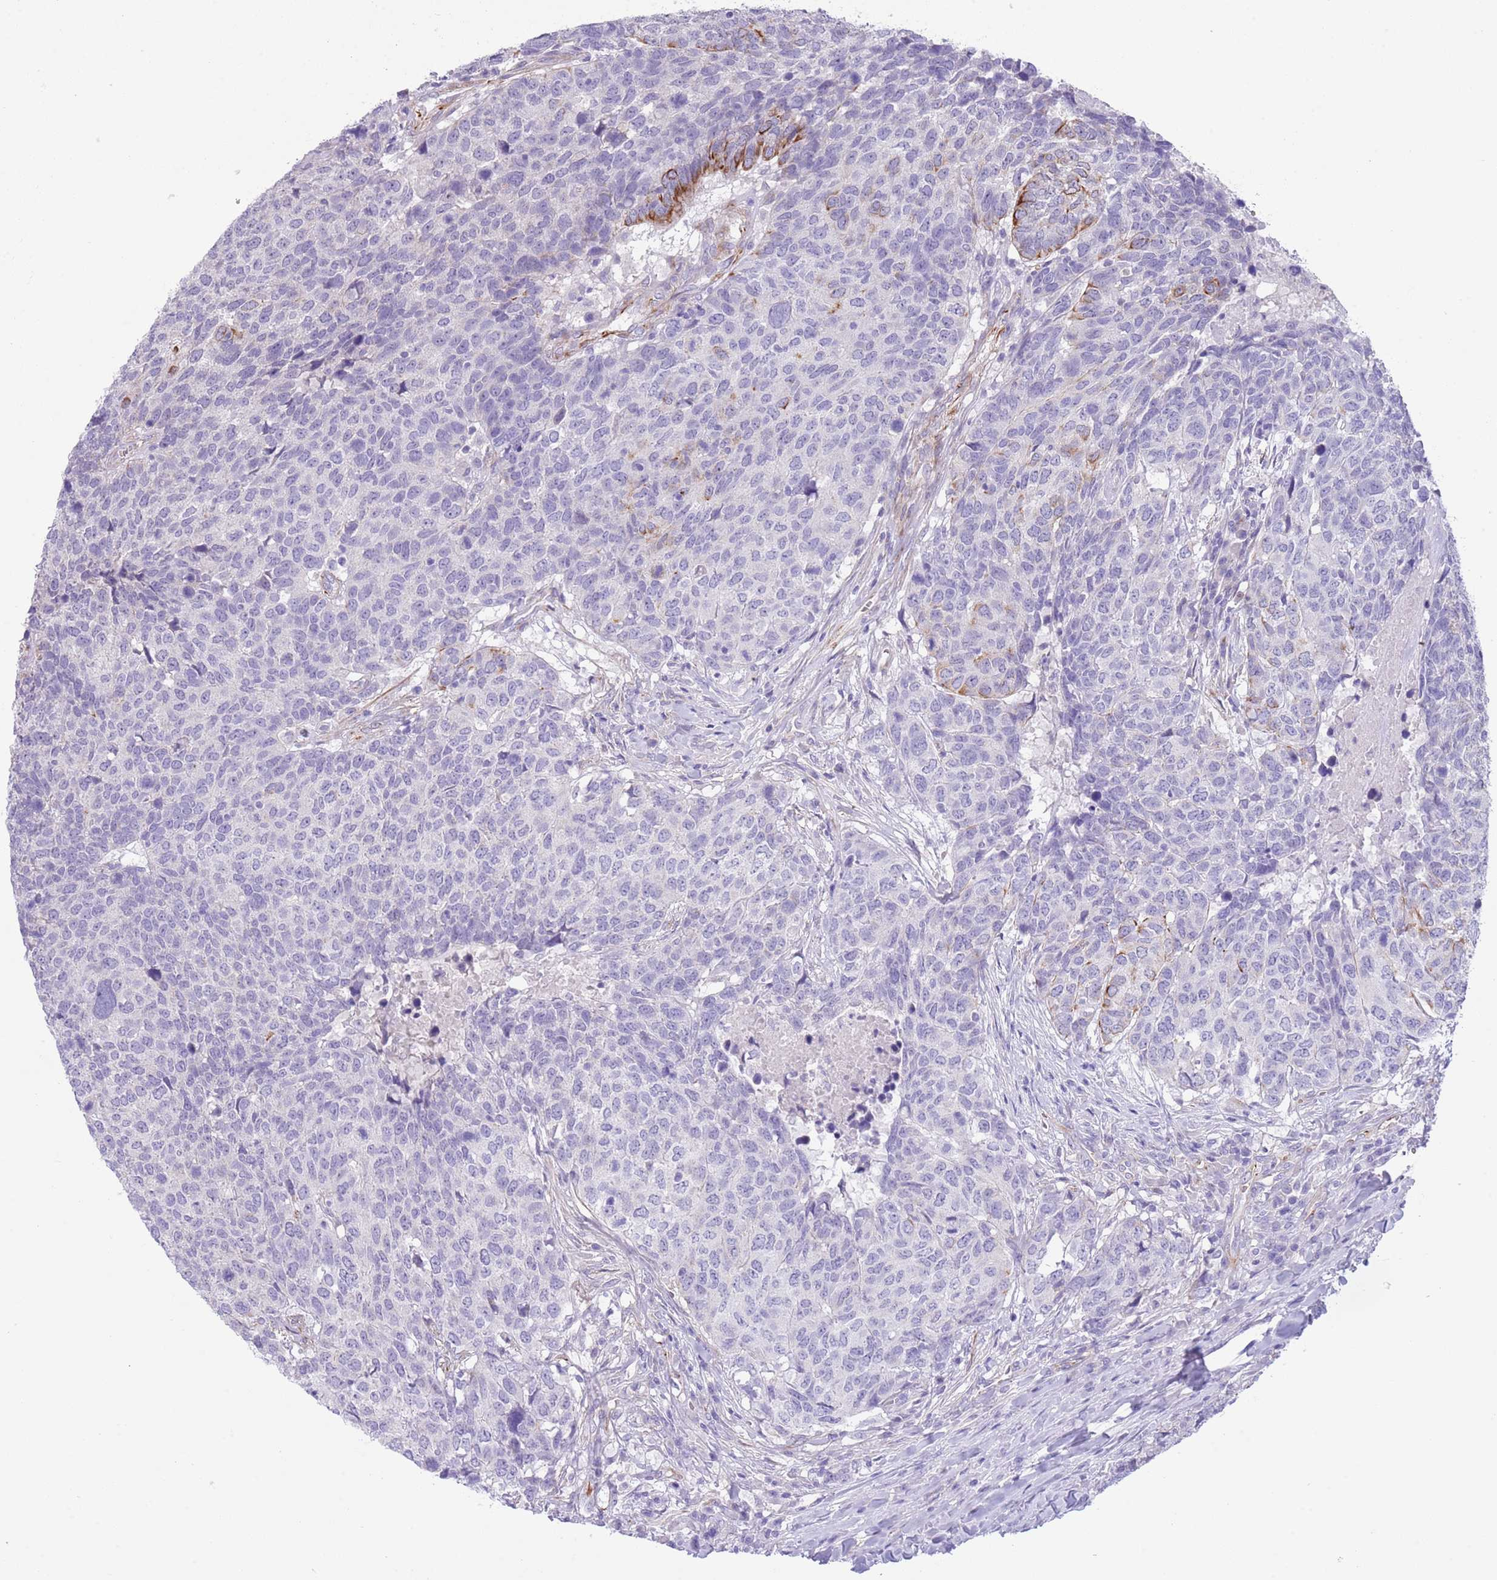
{"staining": {"intensity": "negative", "quantity": "none", "location": "none"}, "tissue": "head and neck cancer", "cell_type": "Tumor cells", "image_type": "cancer", "snomed": [{"axis": "morphology", "description": "Normal tissue, NOS"}, {"axis": "morphology", "description": "Squamous cell carcinoma, NOS"}, {"axis": "topography", "description": "Skeletal muscle"}, {"axis": "topography", "description": "Vascular tissue"}, {"axis": "topography", "description": "Peripheral nerve tissue"}, {"axis": "topography", "description": "Head-Neck"}], "caption": "The photomicrograph demonstrates no significant positivity in tumor cells of head and neck cancer (squamous cell carcinoma).", "gene": "TSGA13", "patient": {"sex": "male", "age": 66}}